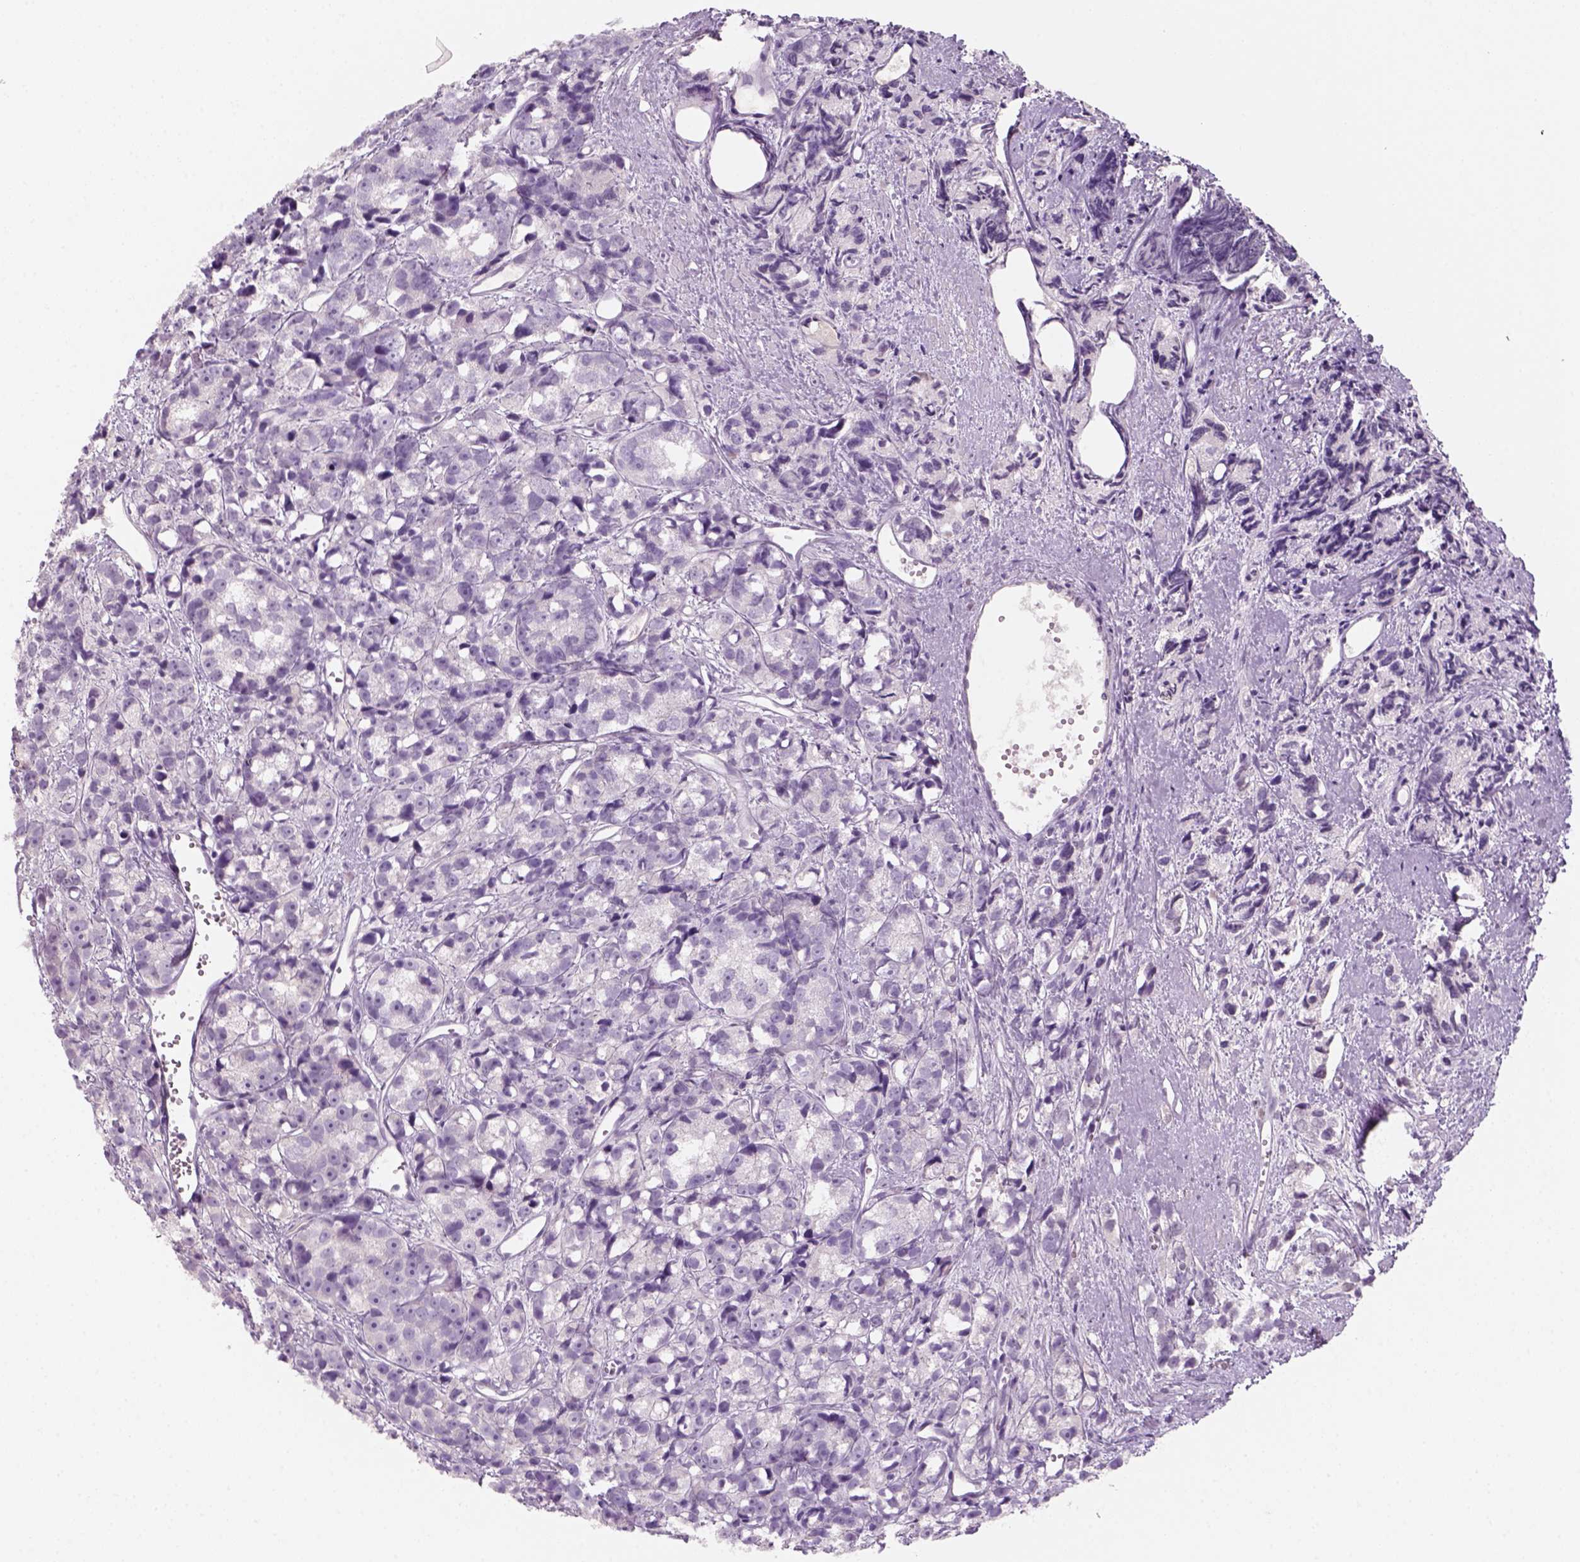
{"staining": {"intensity": "negative", "quantity": "none", "location": "none"}, "tissue": "prostate cancer", "cell_type": "Tumor cells", "image_type": "cancer", "snomed": [{"axis": "morphology", "description": "Adenocarcinoma, High grade"}, {"axis": "topography", "description": "Prostate"}], "caption": "IHC histopathology image of human prostate cancer (high-grade adenocarcinoma) stained for a protein (brown), which shows no staining in tumor cells.", "gene": "KRT25", "patient": {"sex": "male", "age": 77}}